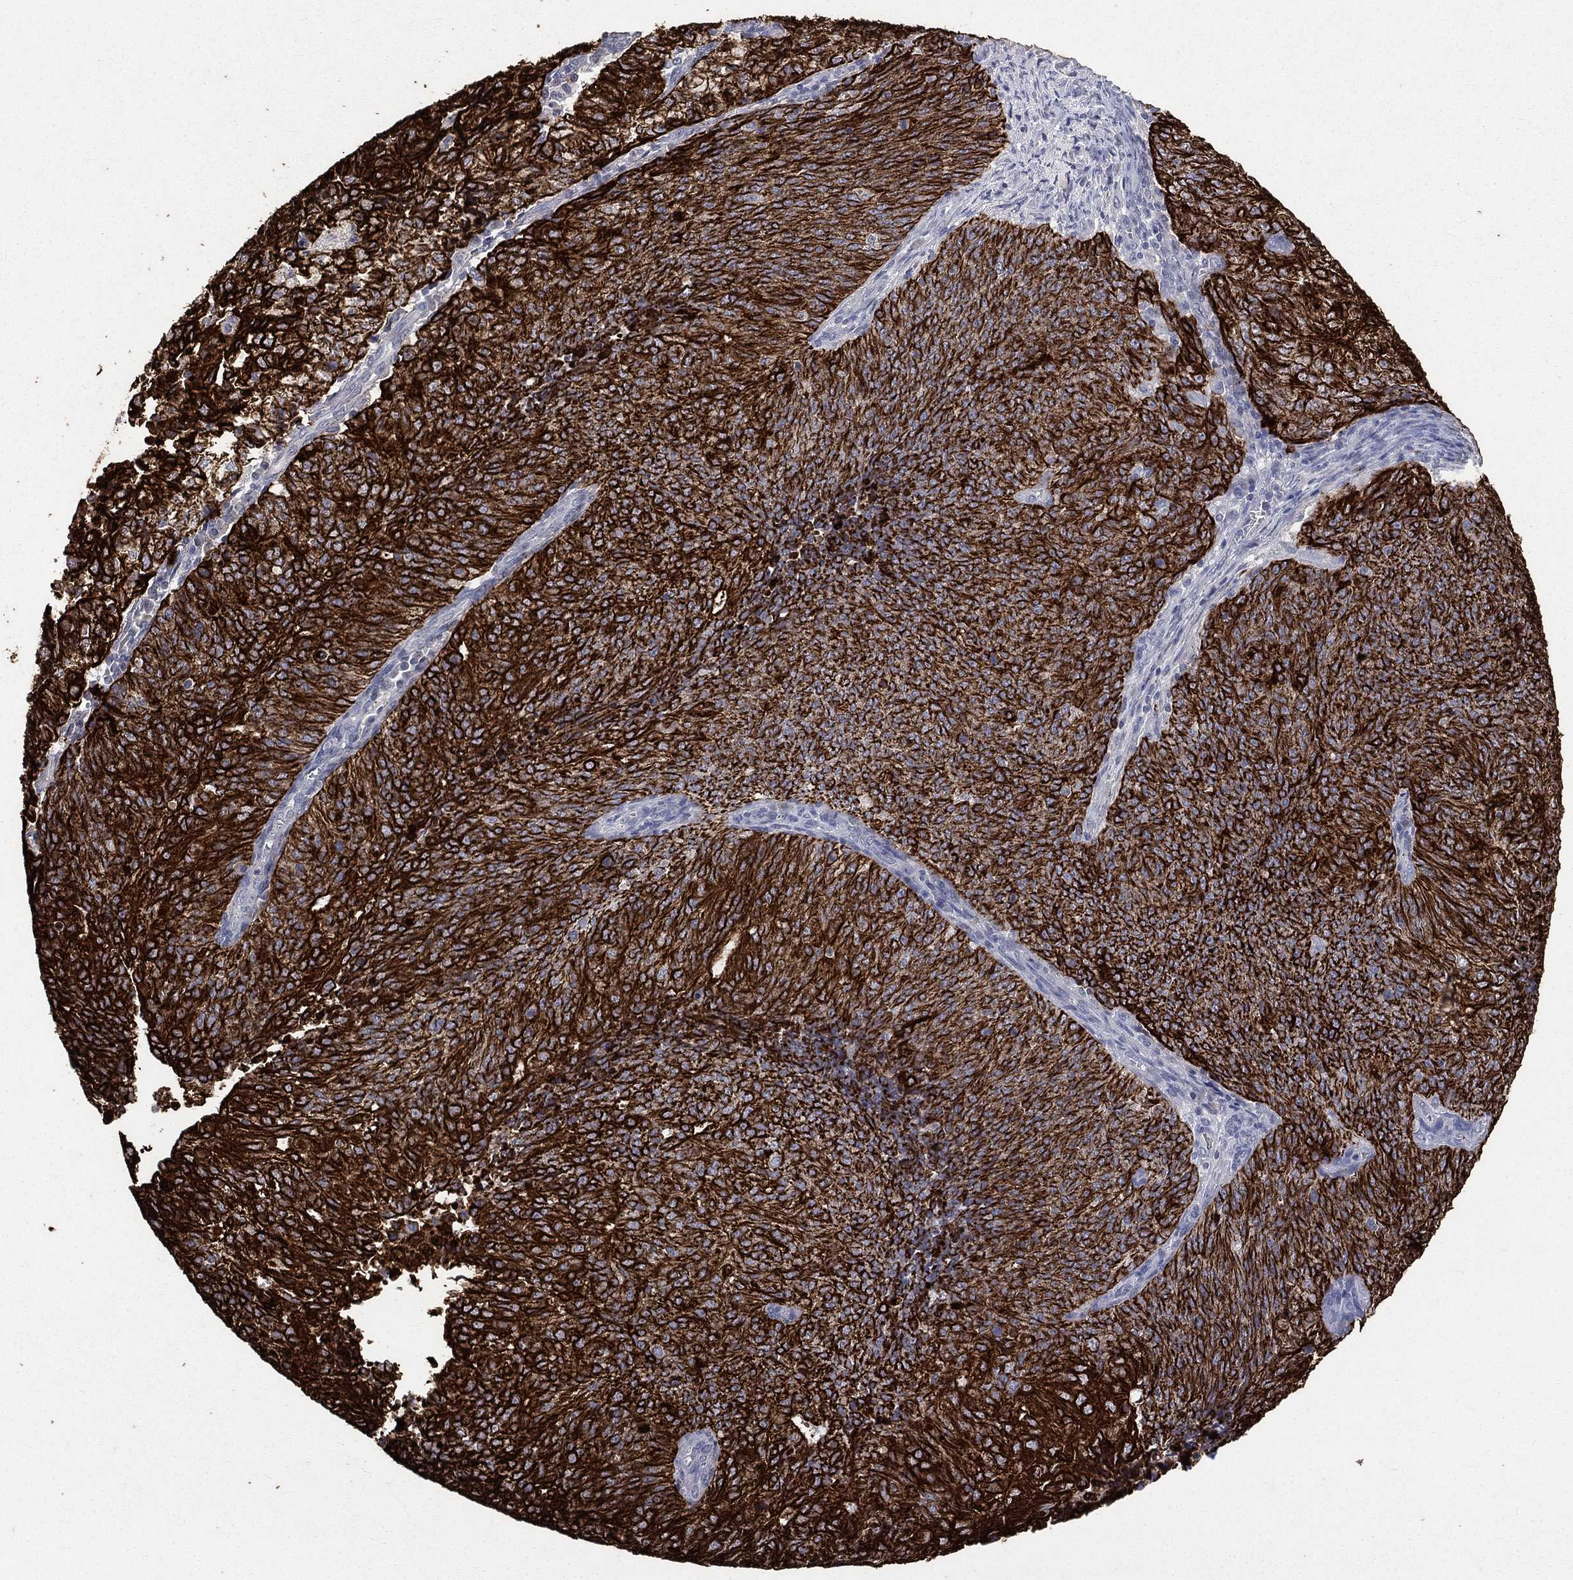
{"staining": {"intensity": "strong", "quantity": ">75%", "location": "cytoplasmic/membranous"}, "tissue": "endometrial cancer", "cell_type": "Tumor cells", "image_type": "cancer", "snomed": [{"axis": "morphology", "description": "Adenocarcinoma, NOS"}, {"axis": "topography", "description": "Endometrium"}], "caption": "An image of adenocarcinoma (endometrial) stained for a protein reveals strong cytoplasmic/membranous brown staining in tumor cells.", "gene": "KRT7", "patient": {"sex": "female", "age": 82}}